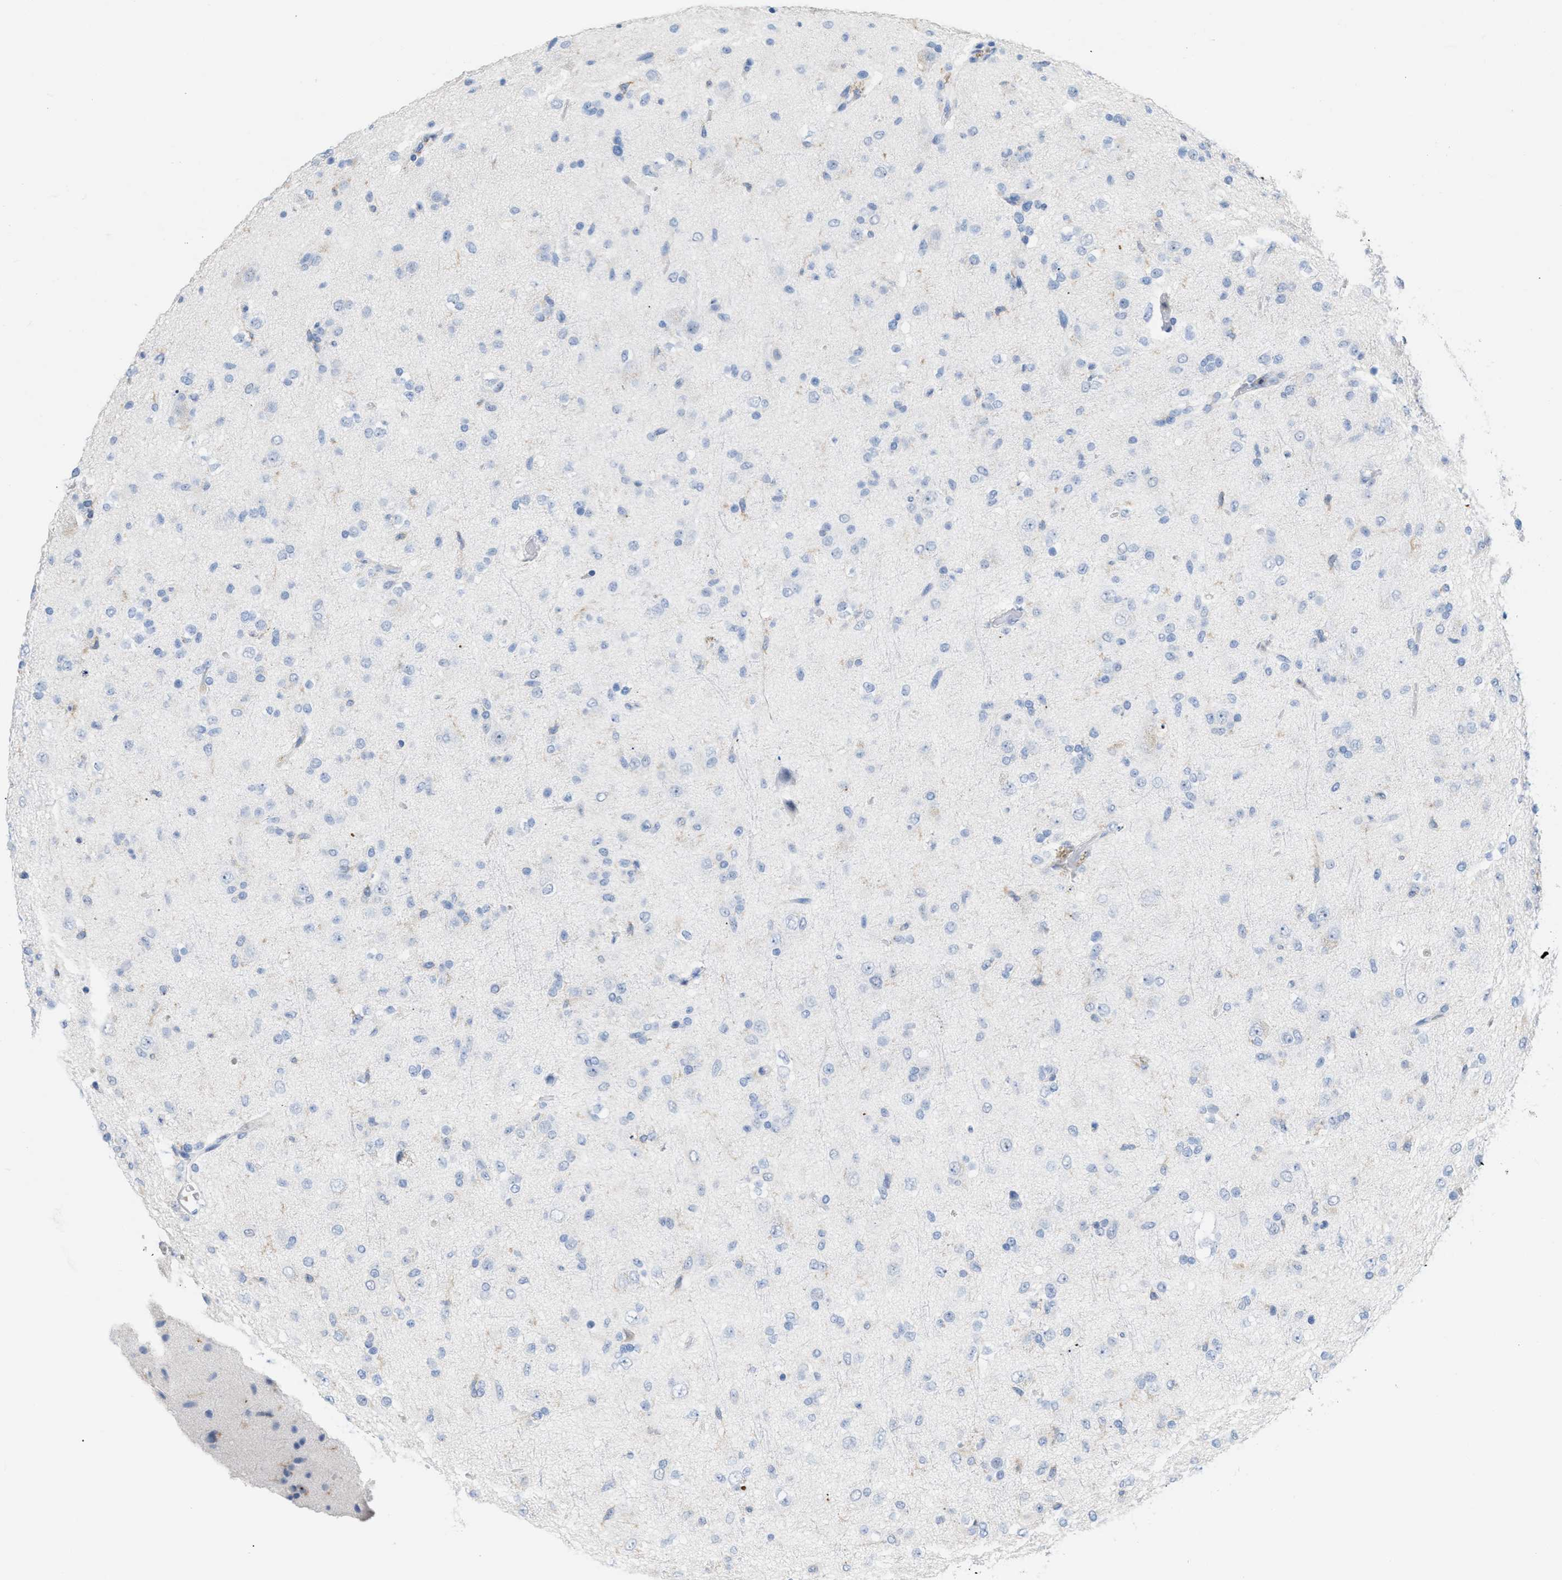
{"staining": {"intensity": "negative", "quantity": "none", "location": "none"}, "tissue": "glioma", "cell_type": "Tumor cells", "image_type": "cancer", "snomed": [{"axis": "morphology", "description": "Glioma, malignant, Low grade"}, {"axis": "topography", "description": "Brain"}], "caption": "Malignant low-grade glioma stained for a protein using immunohistochemistry (IHC) reveals no expression tumor cells.", "gene": "IL16", "patient": {"sex": "male", "age": 65}}